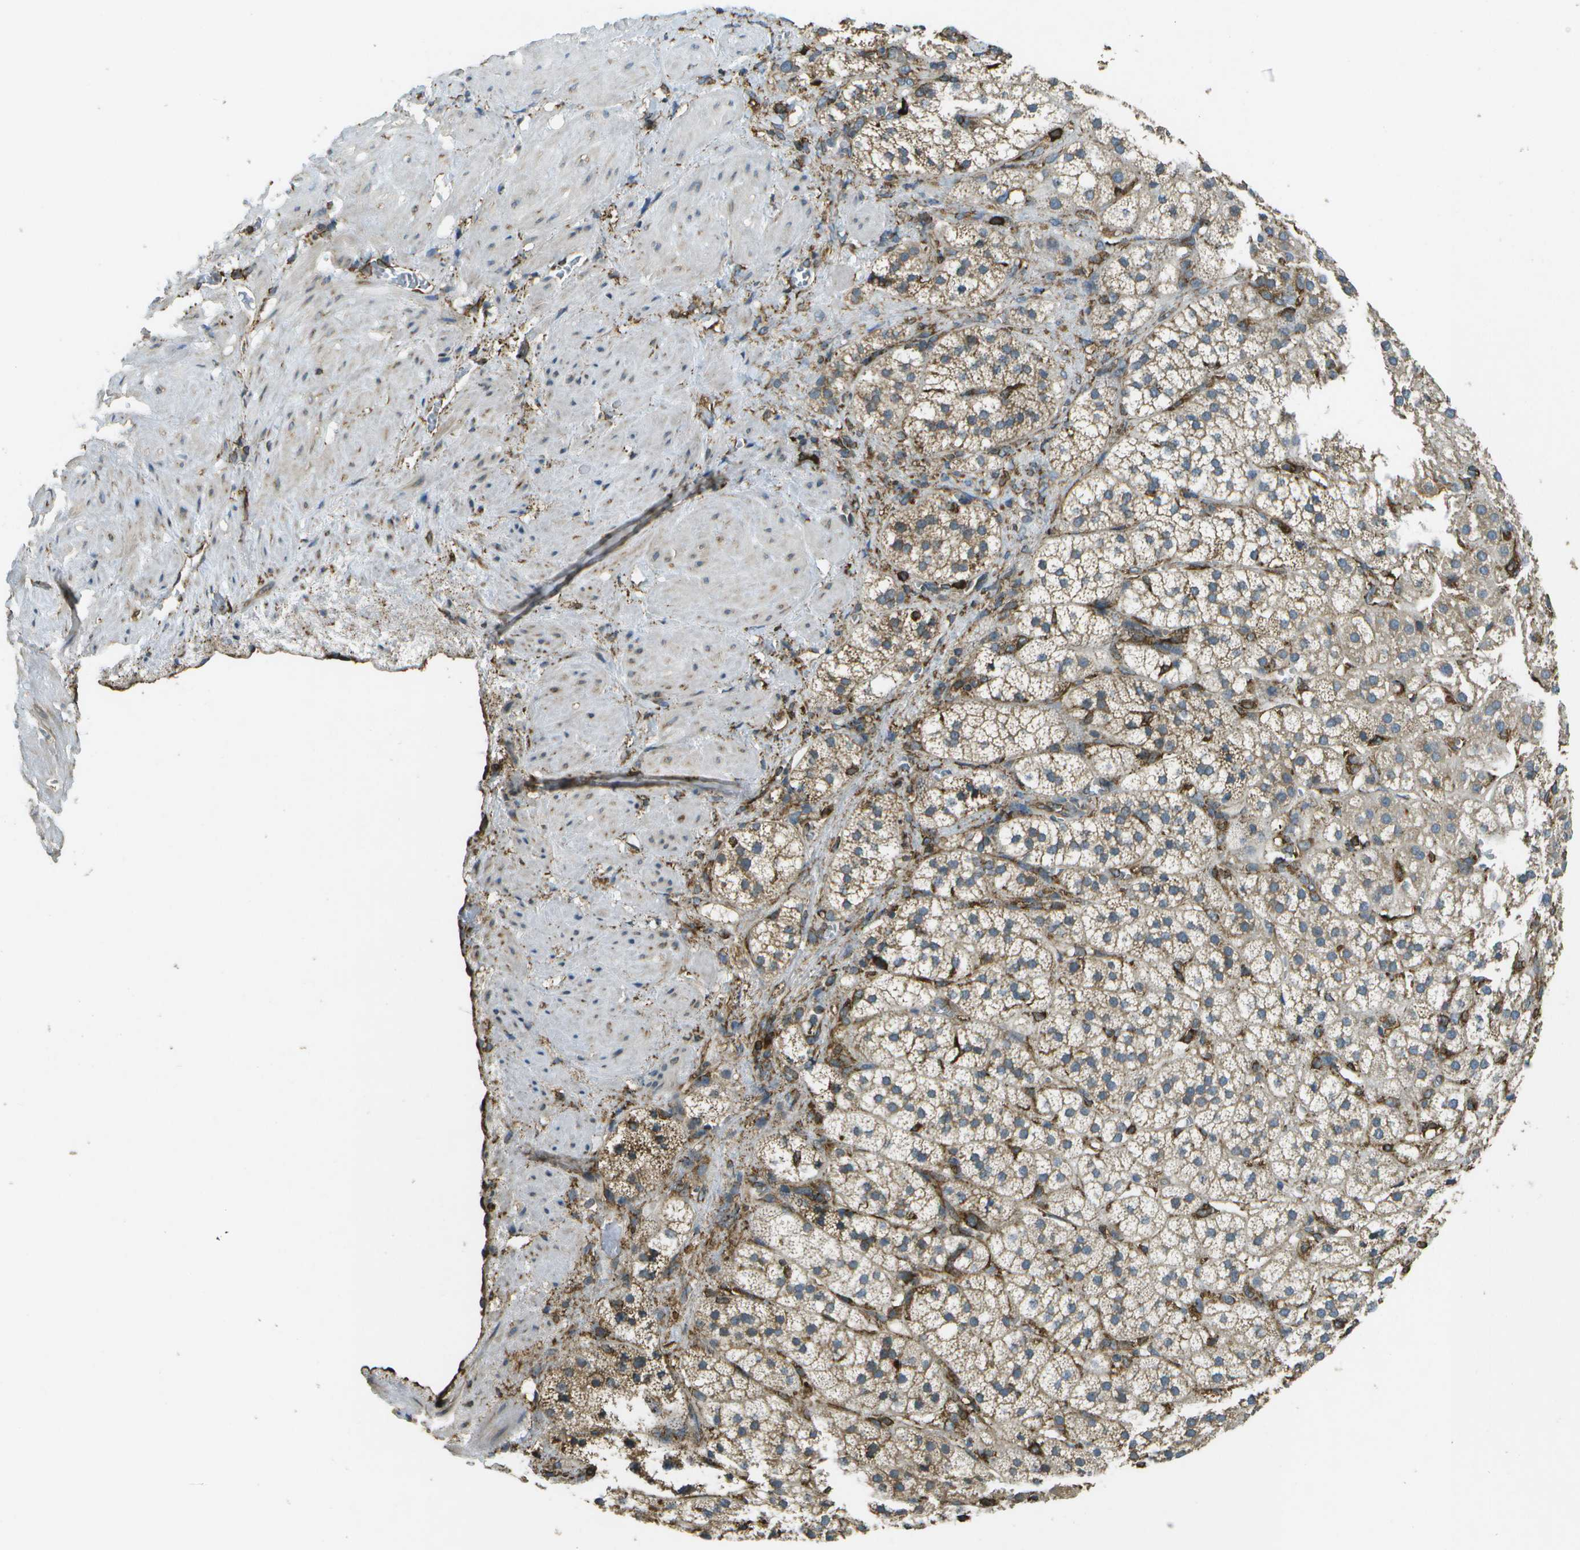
{"staining": {"intensity": "weak", "quantity": ">75%", "location": "cytoplasmic/membranous"}, "tissue": "adrenal gland", "cell_type": "Glandular cells", "image_type": "normal", "snomed": [{"axis": "morphology", "description": "Normal tissue, NOS"}, {"axis": "topography", "description": "Adrenal gland"}], "caption": "This image shows IHC staining of unremarkable human adrenal gland, with low weak cytoplasmic/membranous staining in about >75% of glandular cells.", "gene": "PDIA4", "patient": {"sex": "male", "age": 56}}